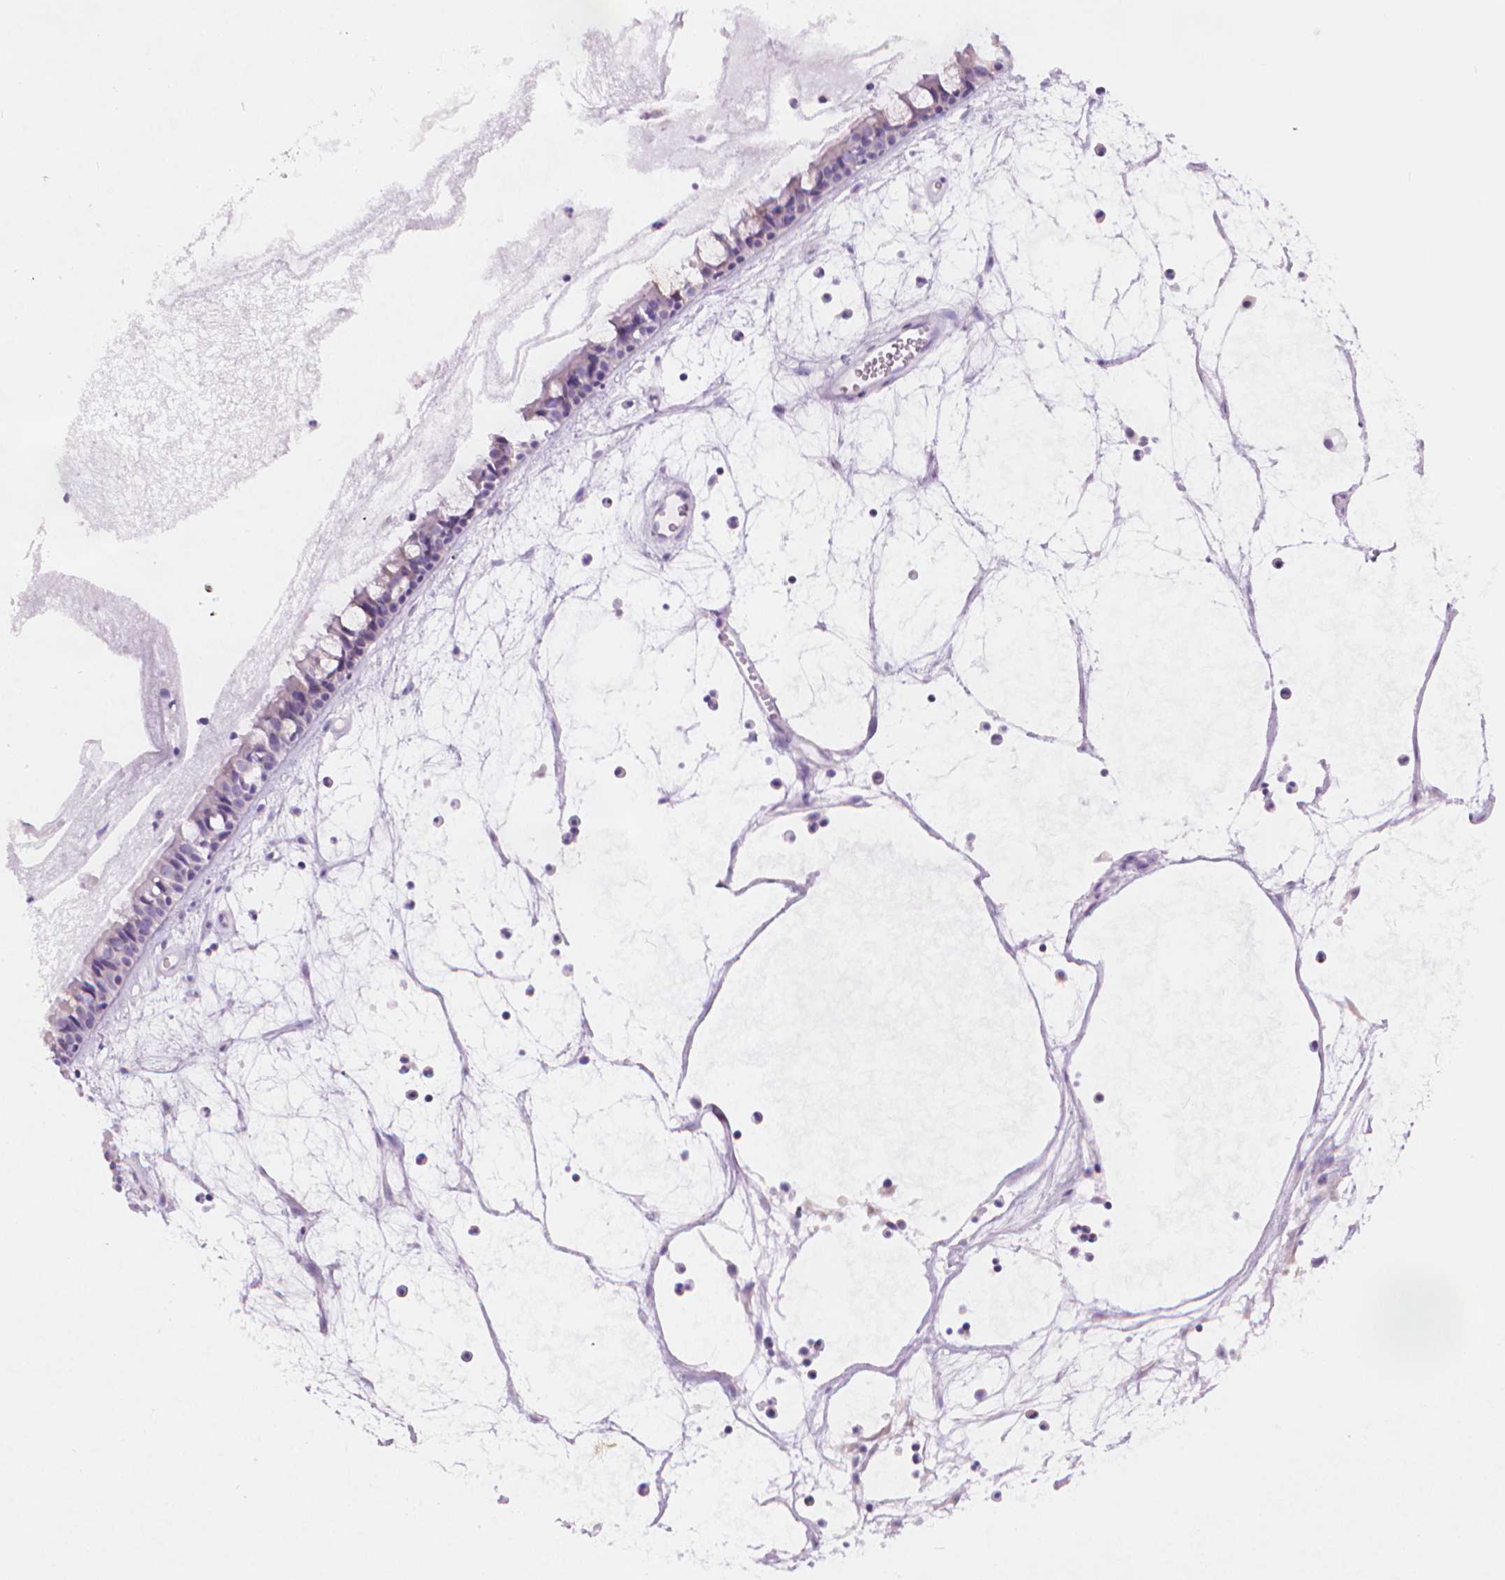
{"staining": {"intensity": "negative", "quantity": "none", "location": "none"}, "tissue": "nasopharynx", "cell_type": "Respiratory epithelial cells", "image_type": "normal", "snomed": [{"axis": "morphology", "description": "Normal tissue, NOS"}, {"axis": "topography", "description": "Nasopharynx"}], "caption": "Protein analysis of normal nasopharynx demonstrates no significant staining in respiratory epithelial cells.", "gene": "ENSG00000187186", "patient": {"sex": "male", "age": 31}}